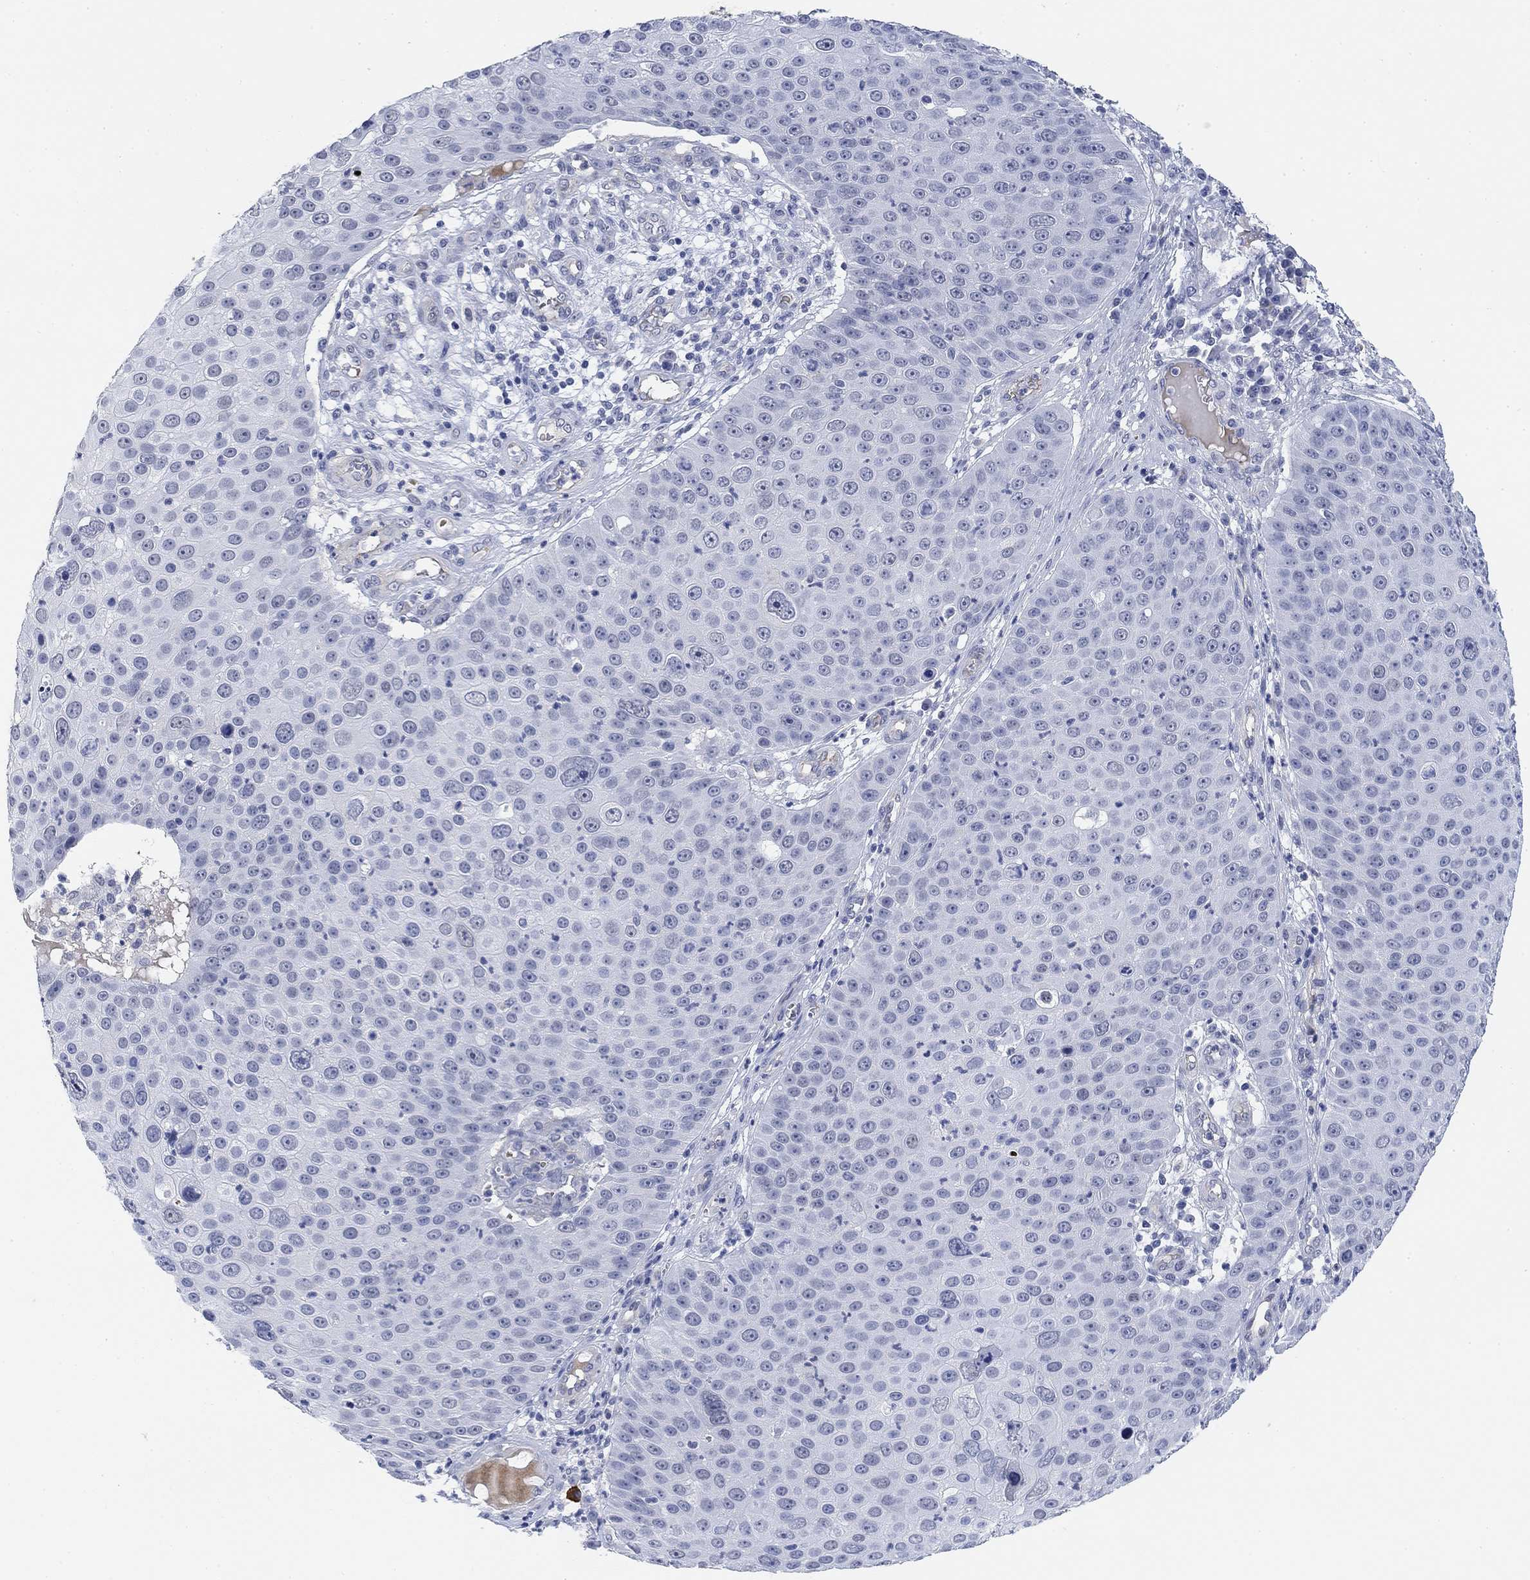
{"staining": {"intensity": "negative", "quantity": "none", "location": "none"}, "tissue": "skin cancer", "cell_type": "Tumor cells", "image_type": "cancer", "snomed": [{"axis": "morphology", "description": "Squamous cell carcinoma, NOS"}, {"axis": "topography", "description": "Skin"}], "caption": "An immunohistochemistry photomicrograph of skin squamous cell carcinoma is shown. There is no staining in tumor cells of skin squamous cell carcinoma.", "gene": "PAX6", "patient": {"sex": "male", "age": 71}}